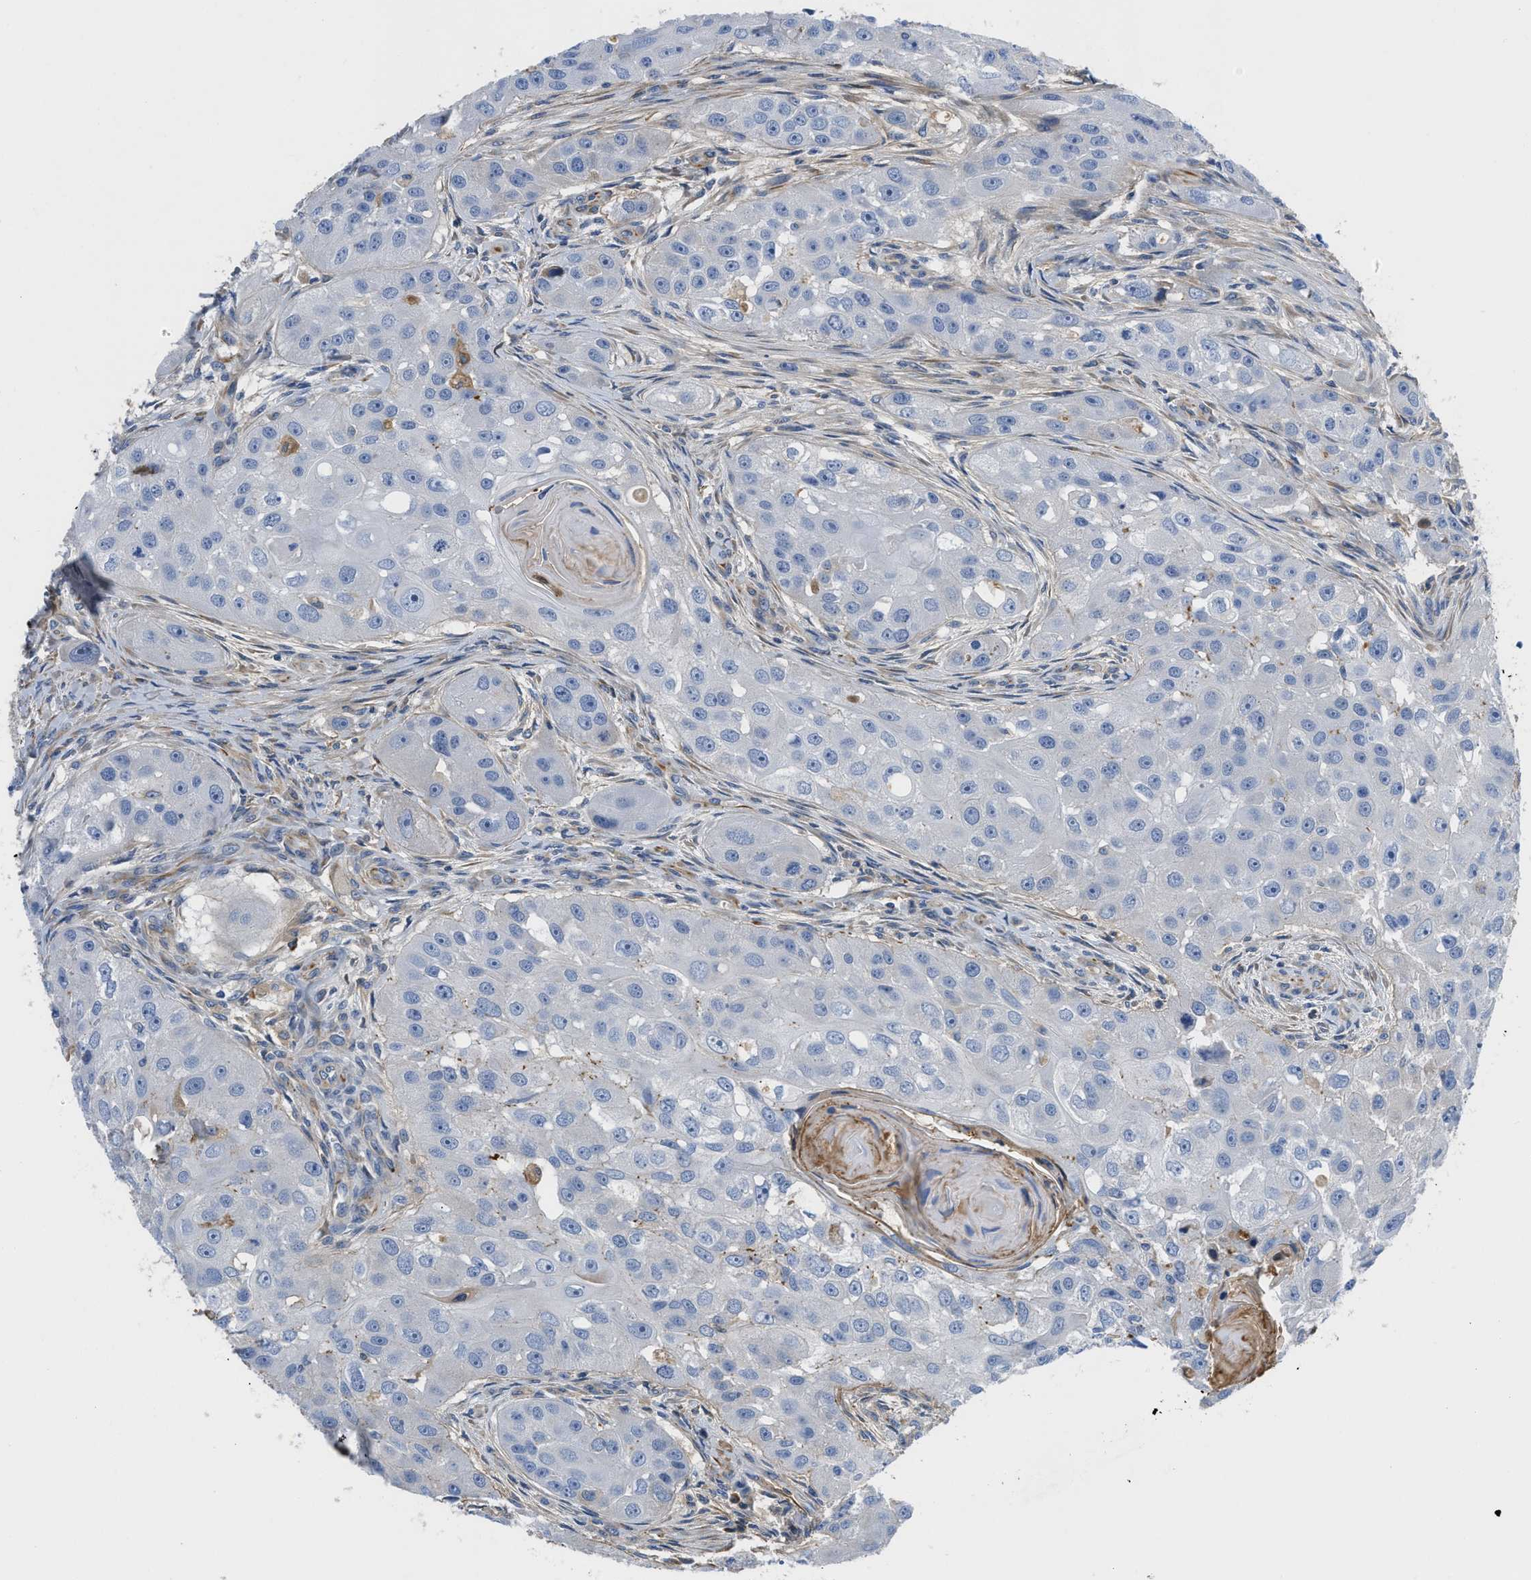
{"staining": {"intensity": "negative", "quantity": "none", "location": "none"}, "tissue": "head and neck cancer", "cell_type": "Tumor cells", "image_type": "cancer", "snomed": [{"axis": "morphology", "description": "Normal tissue, NOS"}, {"axis": "morphology", "description": "Squamous cell carcinoma, NOS"}, {"axis": "topography", "description": "Skeletal muscle"}, {"axis": "topography", "description": "Head-Neck"}], "caption": "Human head and neck cancer stained for a protein using immunohistochemistry (IHC) displays no staining in tumor cells.", "gene": "HSPG2", "patient": {"sex": "male", "age": 51}}